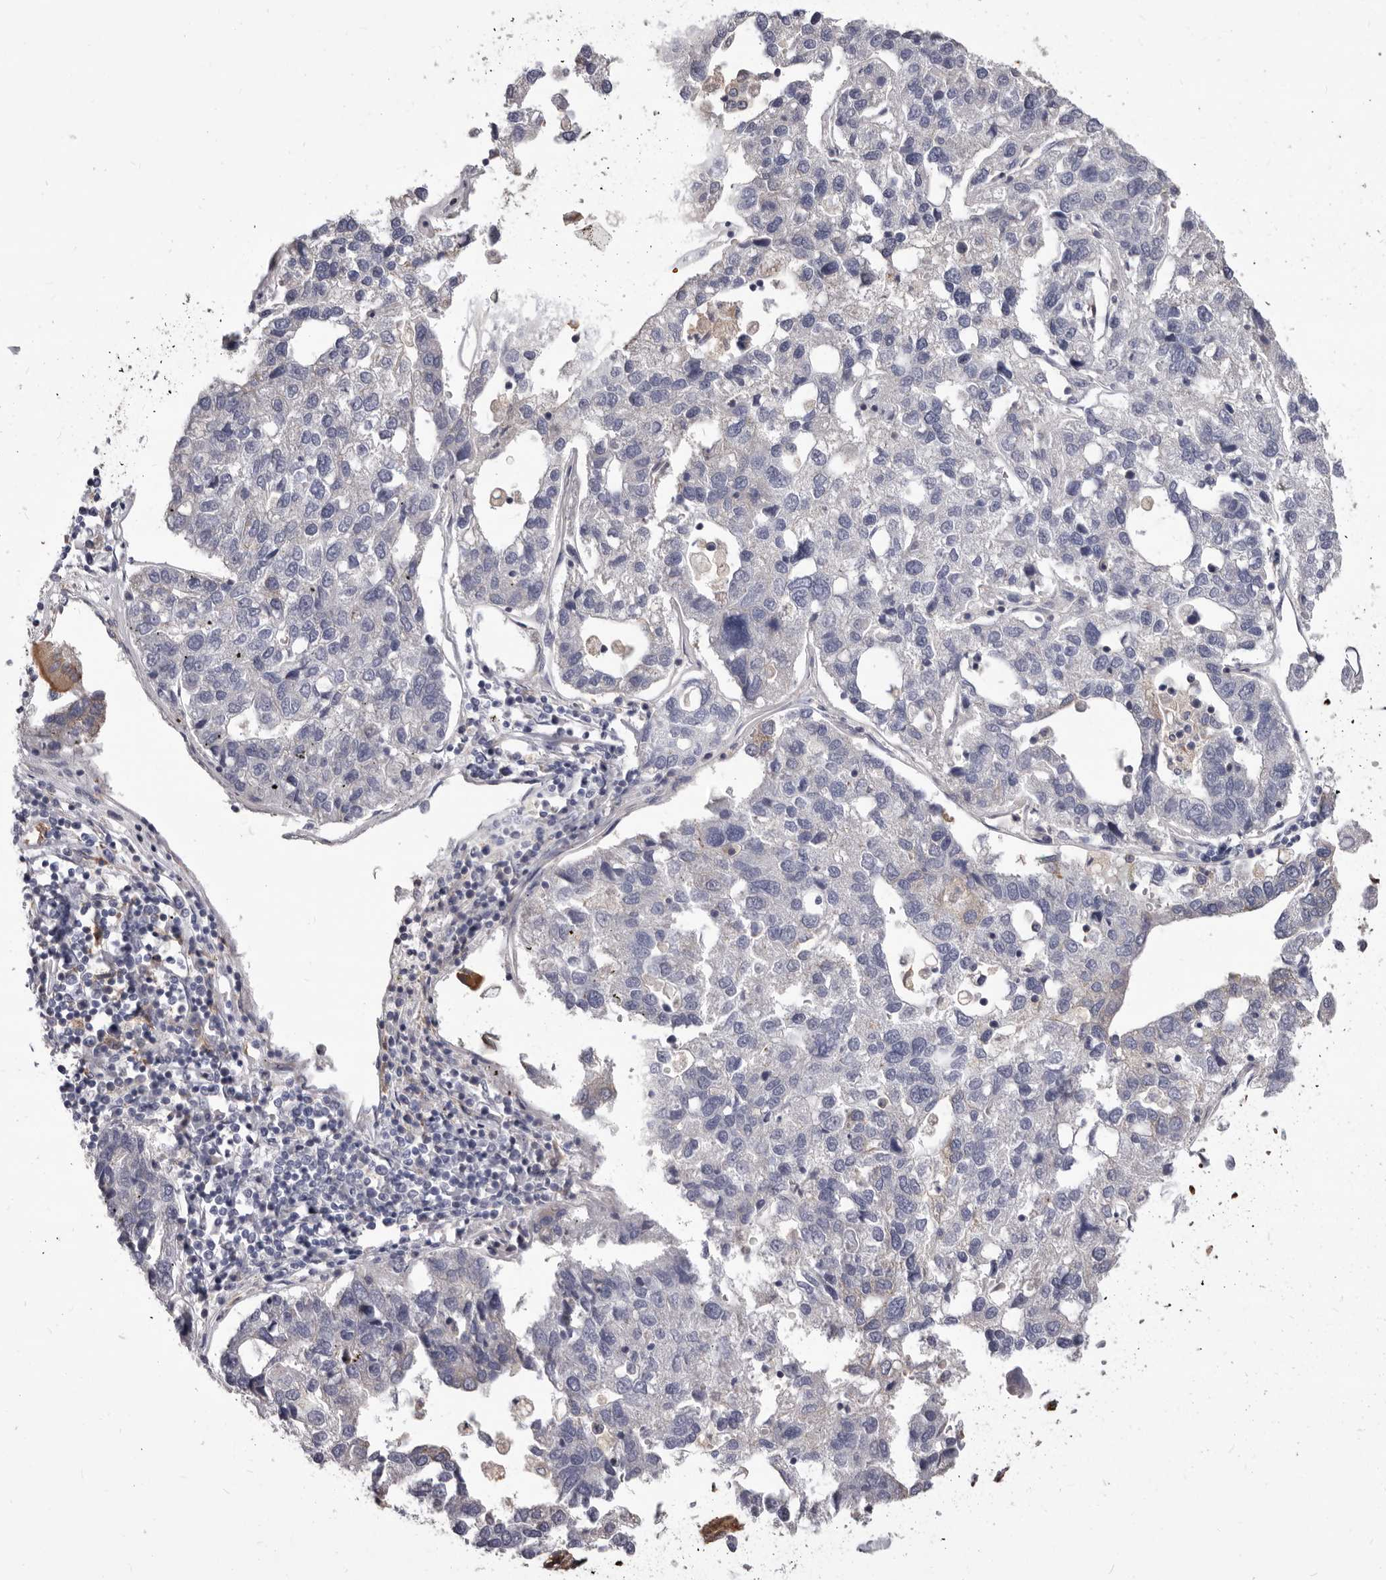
{"staining": {"intensity": "negative", "quantity": "none", "location": "none"}, "tissue": "pancreatic cancer", "cell_type": "Tumor cells", "image_type": "cancer", "snomed": [{"axis": "morphology", "description": "Adenocarcinoma, NOS"}, {"axis": "topography", "description": "Pancreas"}], "caption": "Immunohistochemistry (IHC) micrograph of human adenocarcinoma (pancreatic) stained for a protein (brown), which displays no expression in tumor cells.", "gene": "NIBAN1", "patient": {"sex": "female", "age": 61}}